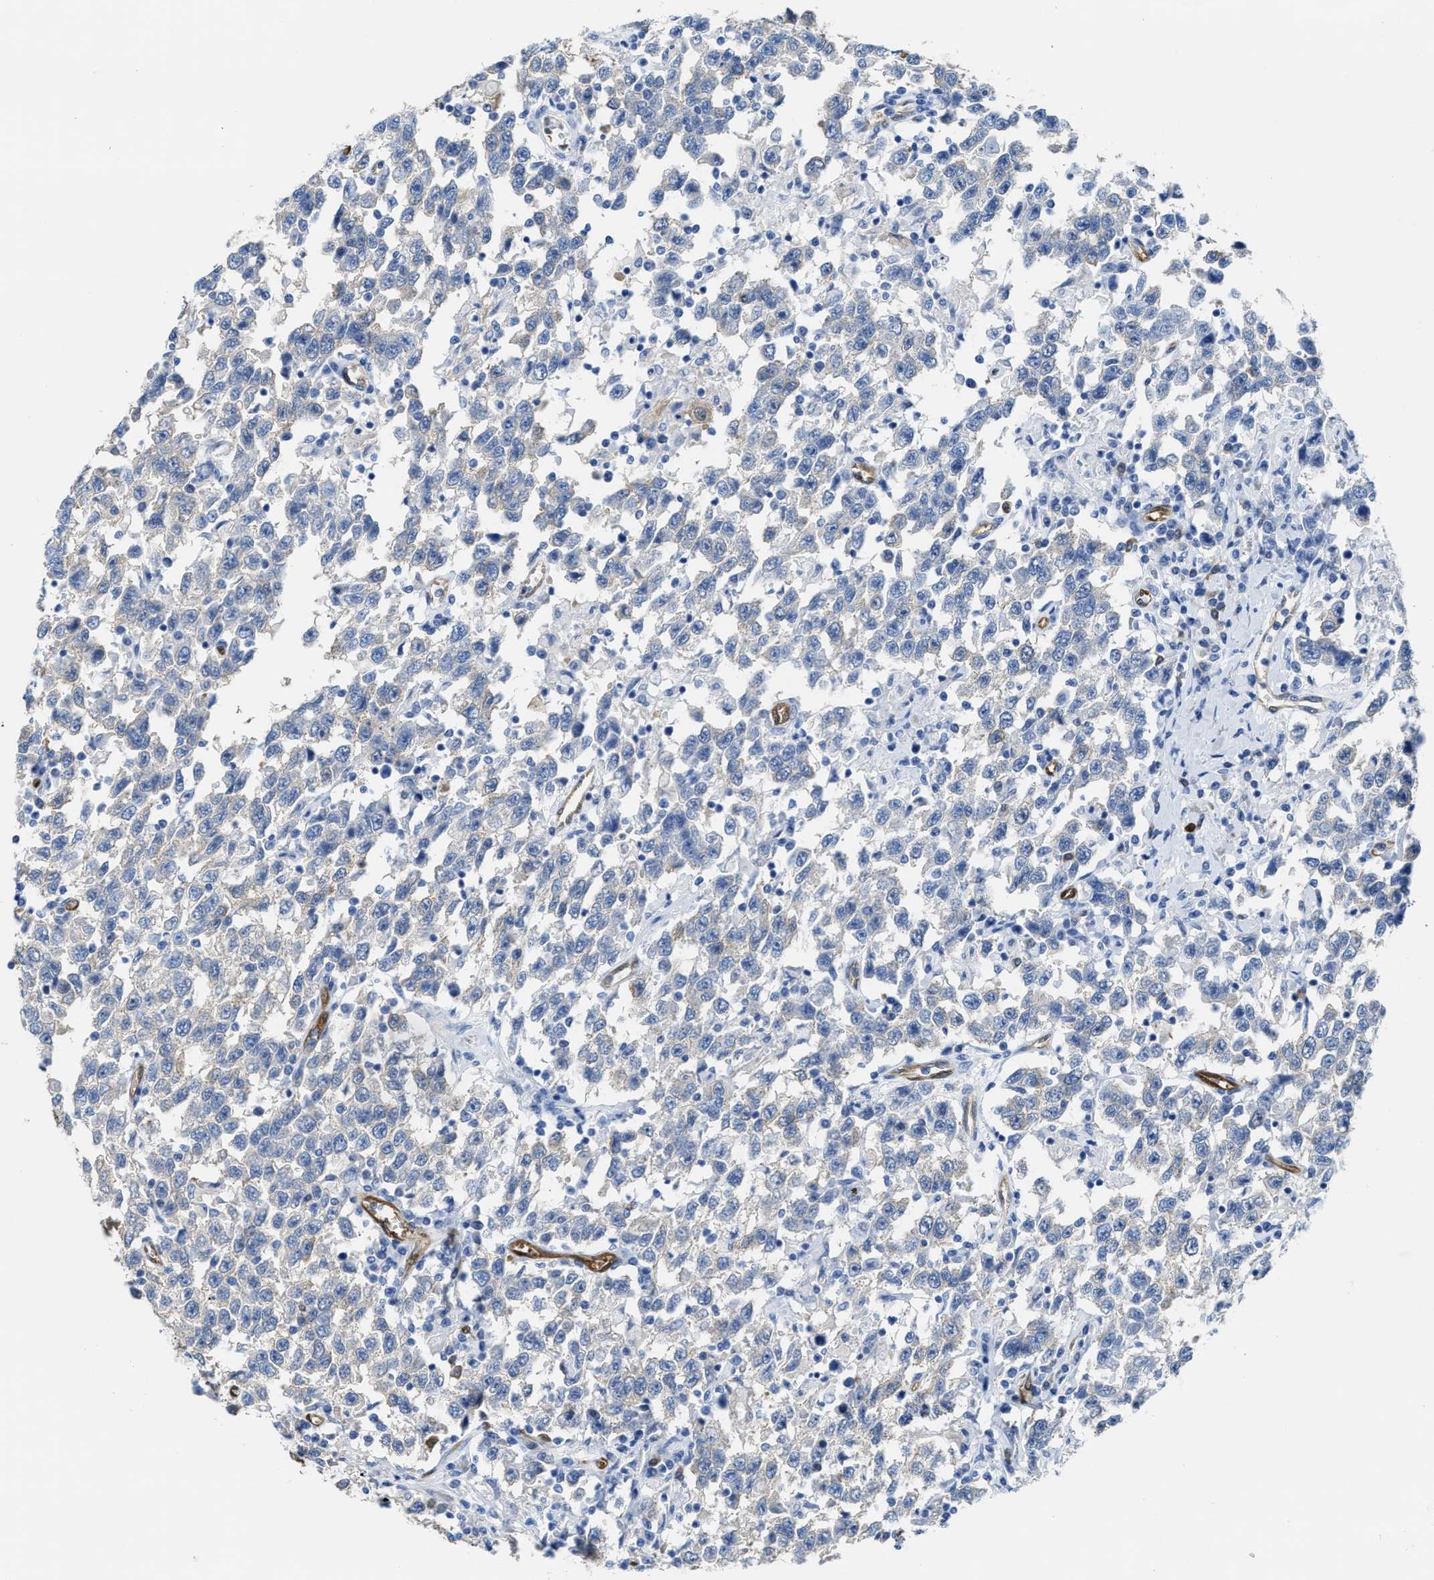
{"staining": {"intensity": "negative", "quantity": "none", "location": "none"}, "tissue": "testis cancer", "cell_type": "Tumor cells", "image_type": "cancer", "snomed": [{"axis": "morphology", "description": "Seminoma, NOS"}, {"axis": "topography", "description": "Testis"}], "caption": "Human seminoma (testis) stained for a protein using IHC shows no positivity in tumor cells.", "gene": "ASS1", "patient": {"sex": "male", "age": 41}}